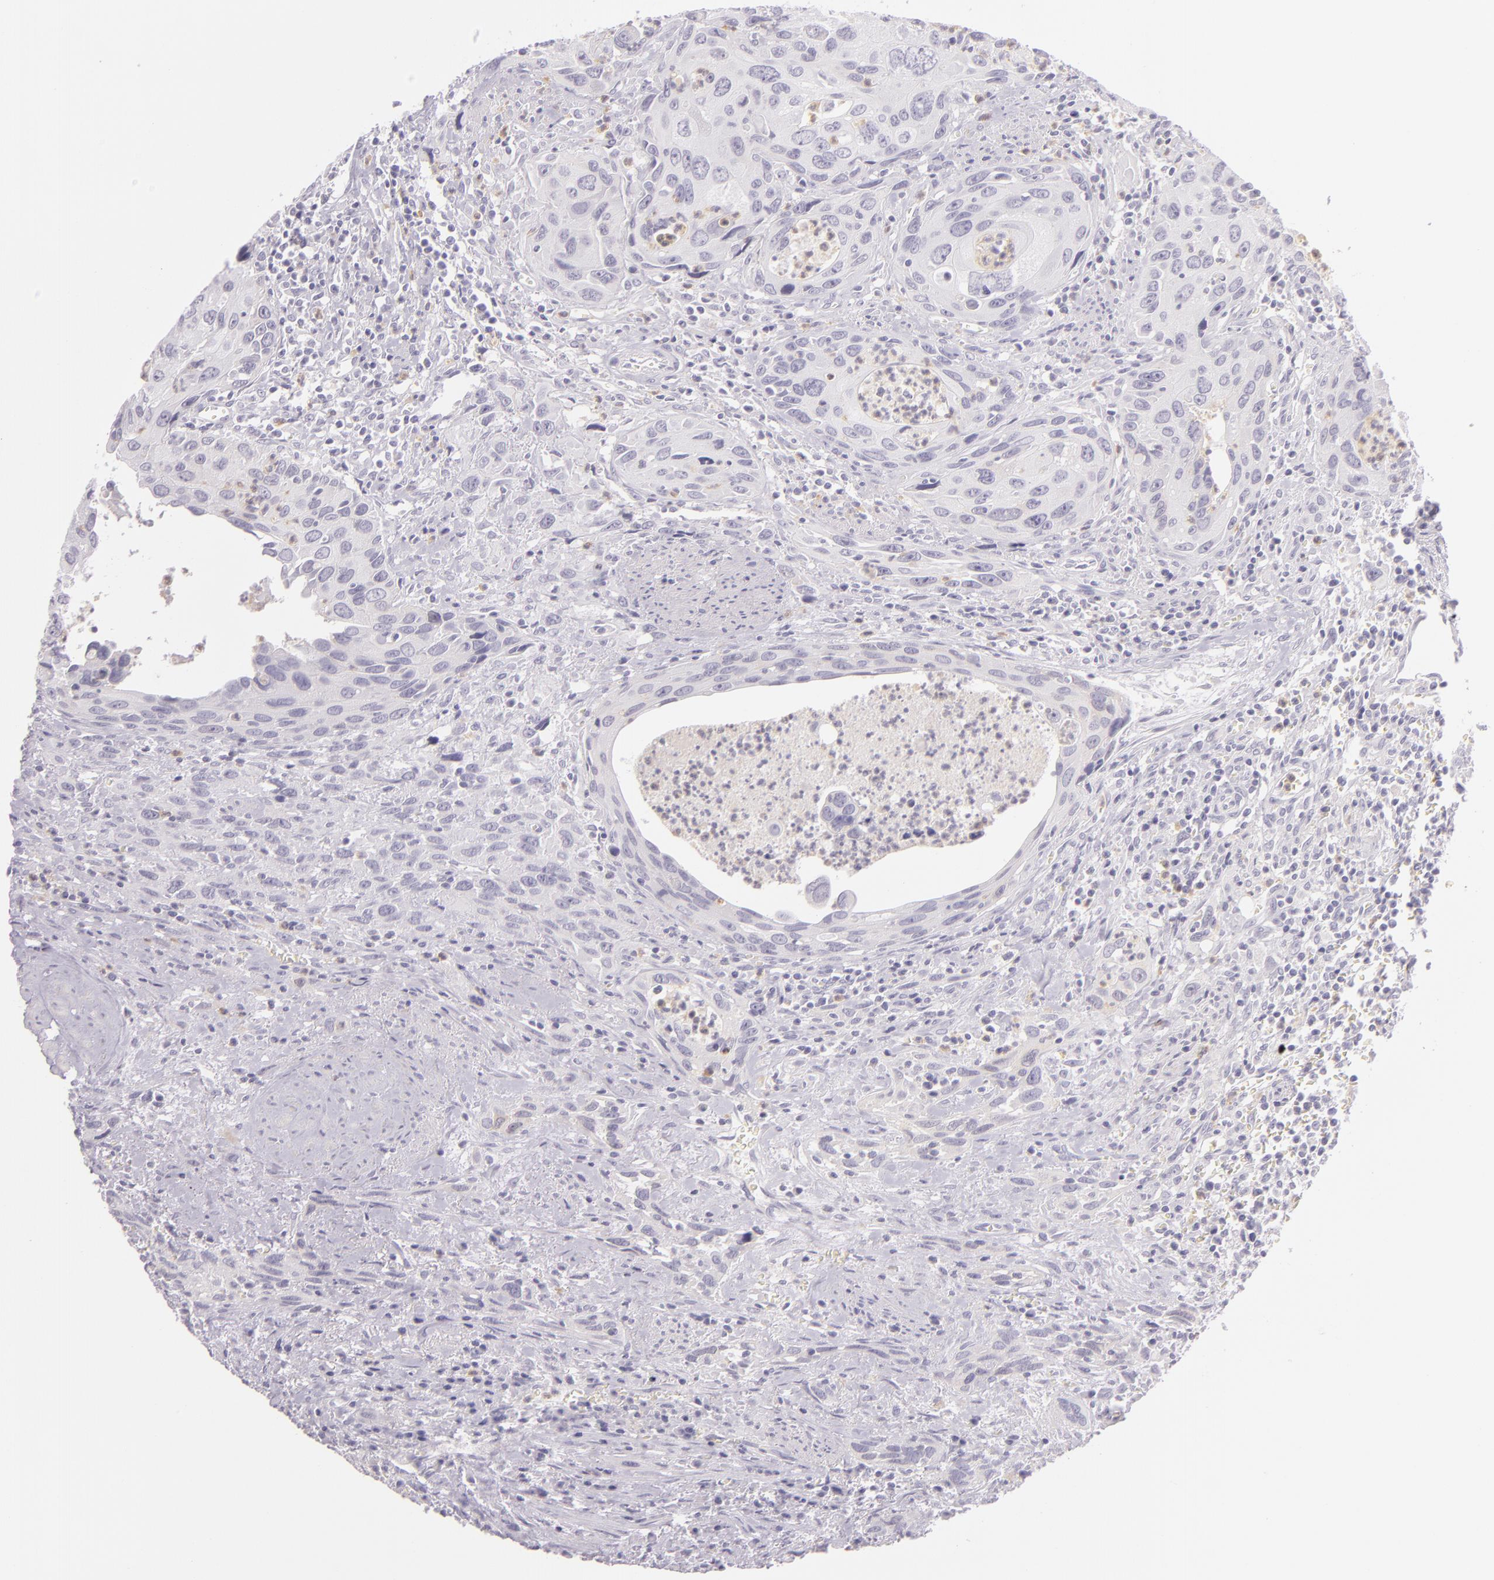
{"staining": {"intensity": "negative", "quantity": "none", "location": "none"}, "tissue": "urothelial cancer", "cell_type": "Tumor cells", "image_type": "cancer", "snomed": [{"axis": "morphology", "description": "Urothelial carcinoma, High grade"}, {"axis": "topography", "description": "Urinary bladder"}], "caption": "Immunohistochemical staining of human urothelial cancer shows no significant staining in tumor cells.", "gene": "CBS", "patient": {"sex": "male", "age": 71}}